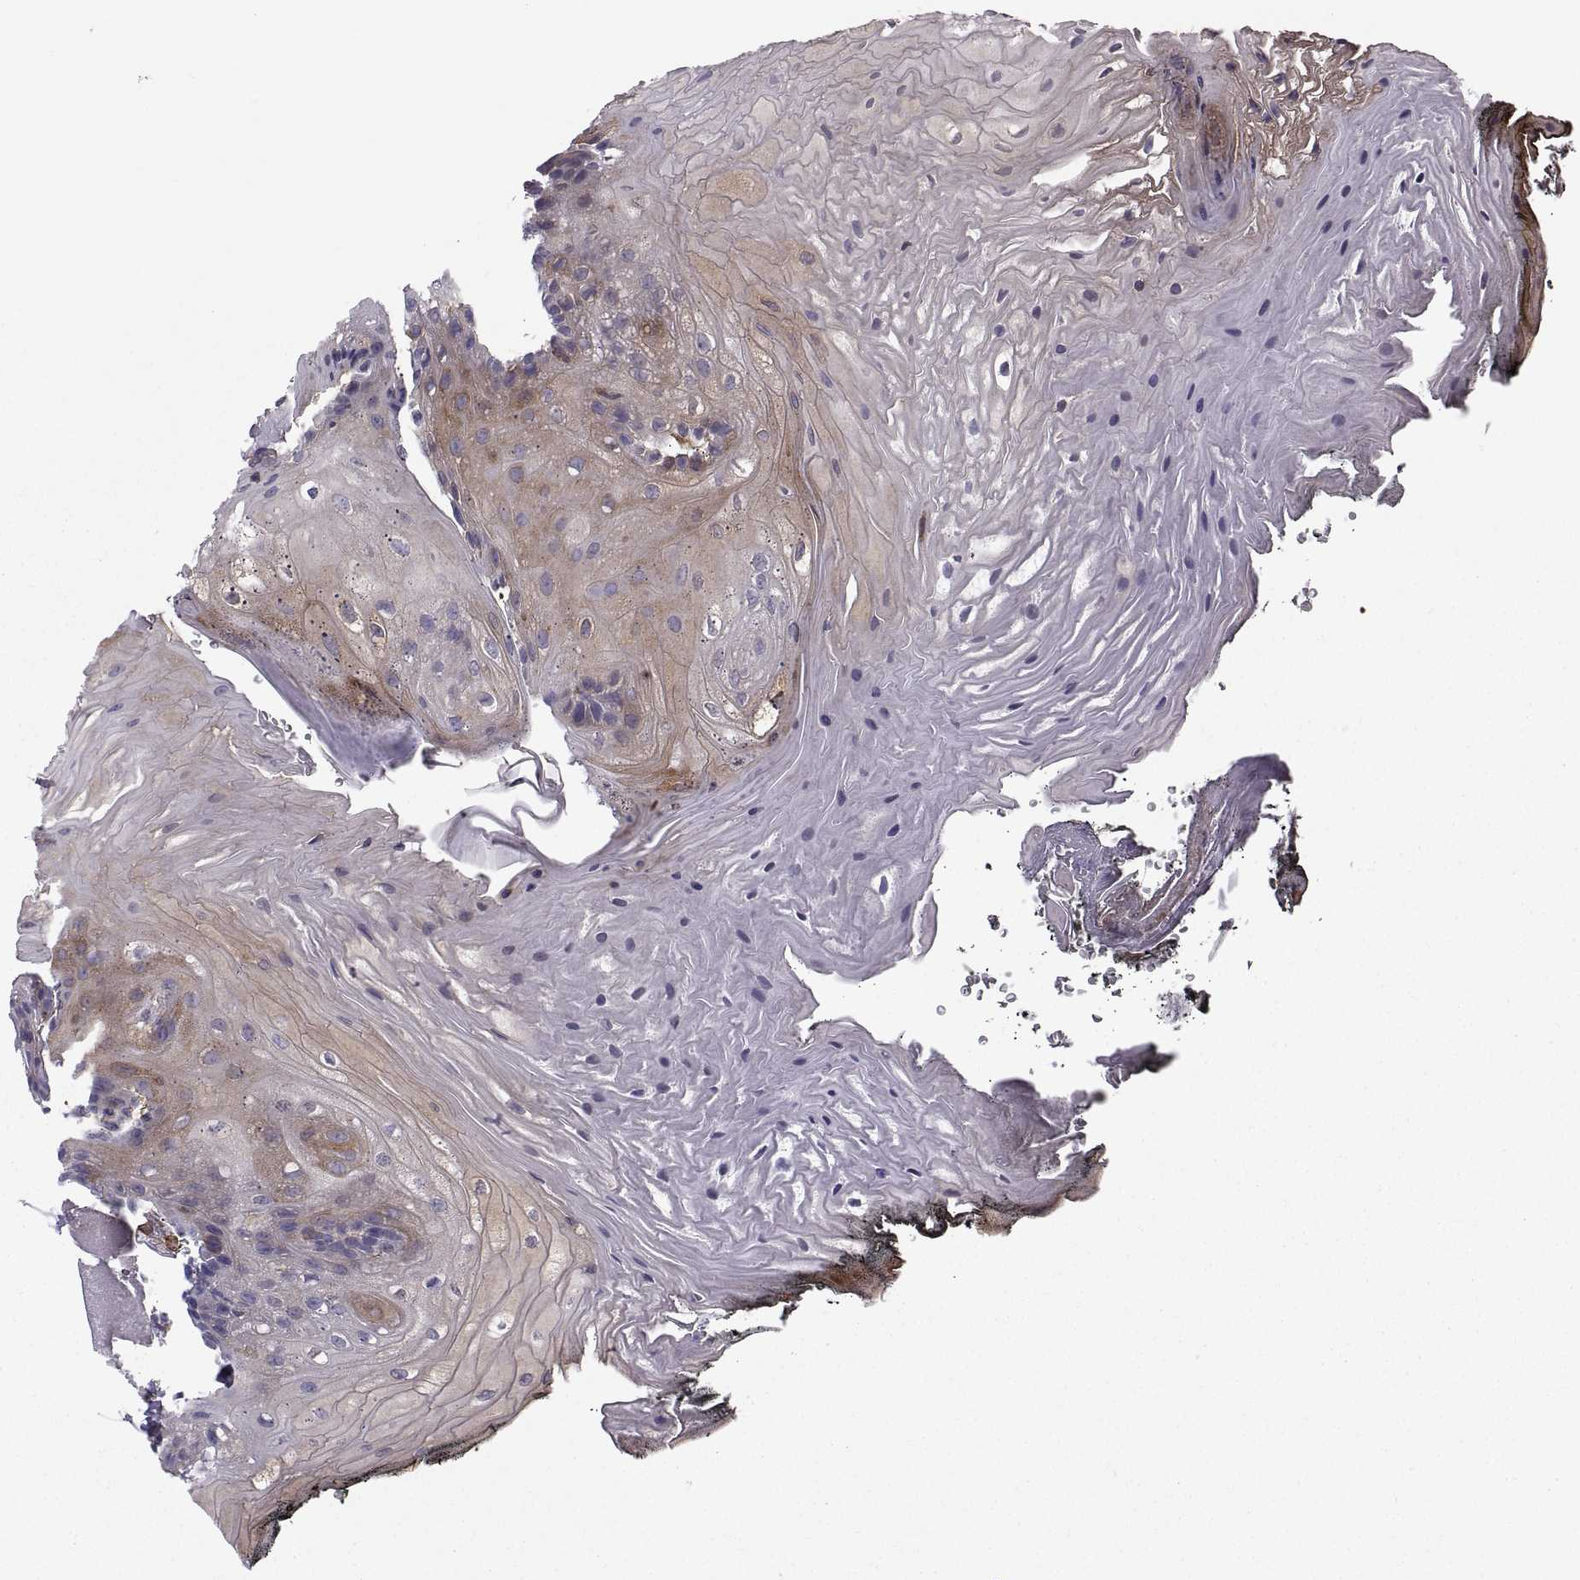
{"staining": {"intensity": "moderate", "quantity": "<25%", "location": "cytoplasmic/membranous"}, "tissue": "oral mucosa", "cell_type": "Squamous epithelial cells", "image_type": "normal", "snomed": [{"axis": "morphology", "description": "Normal tissue, NOS"}, {"axis": "morphology", "description": "Squamous cell carcinoma, NOS"}, {"axis": "topography", "description": "Oral tissue"}, {"axis": "topography", "description": "Head-Neck"}], "caption": "The histopathology image exhibits immunohistochemical staining of benign oral mucosa. There is moderate cytoplasmic/membranous expression is appreciated in about <25% of squamous epithelial cells.", "gene": "MYH9", "patient": {"sex": "male", "age": 65}}